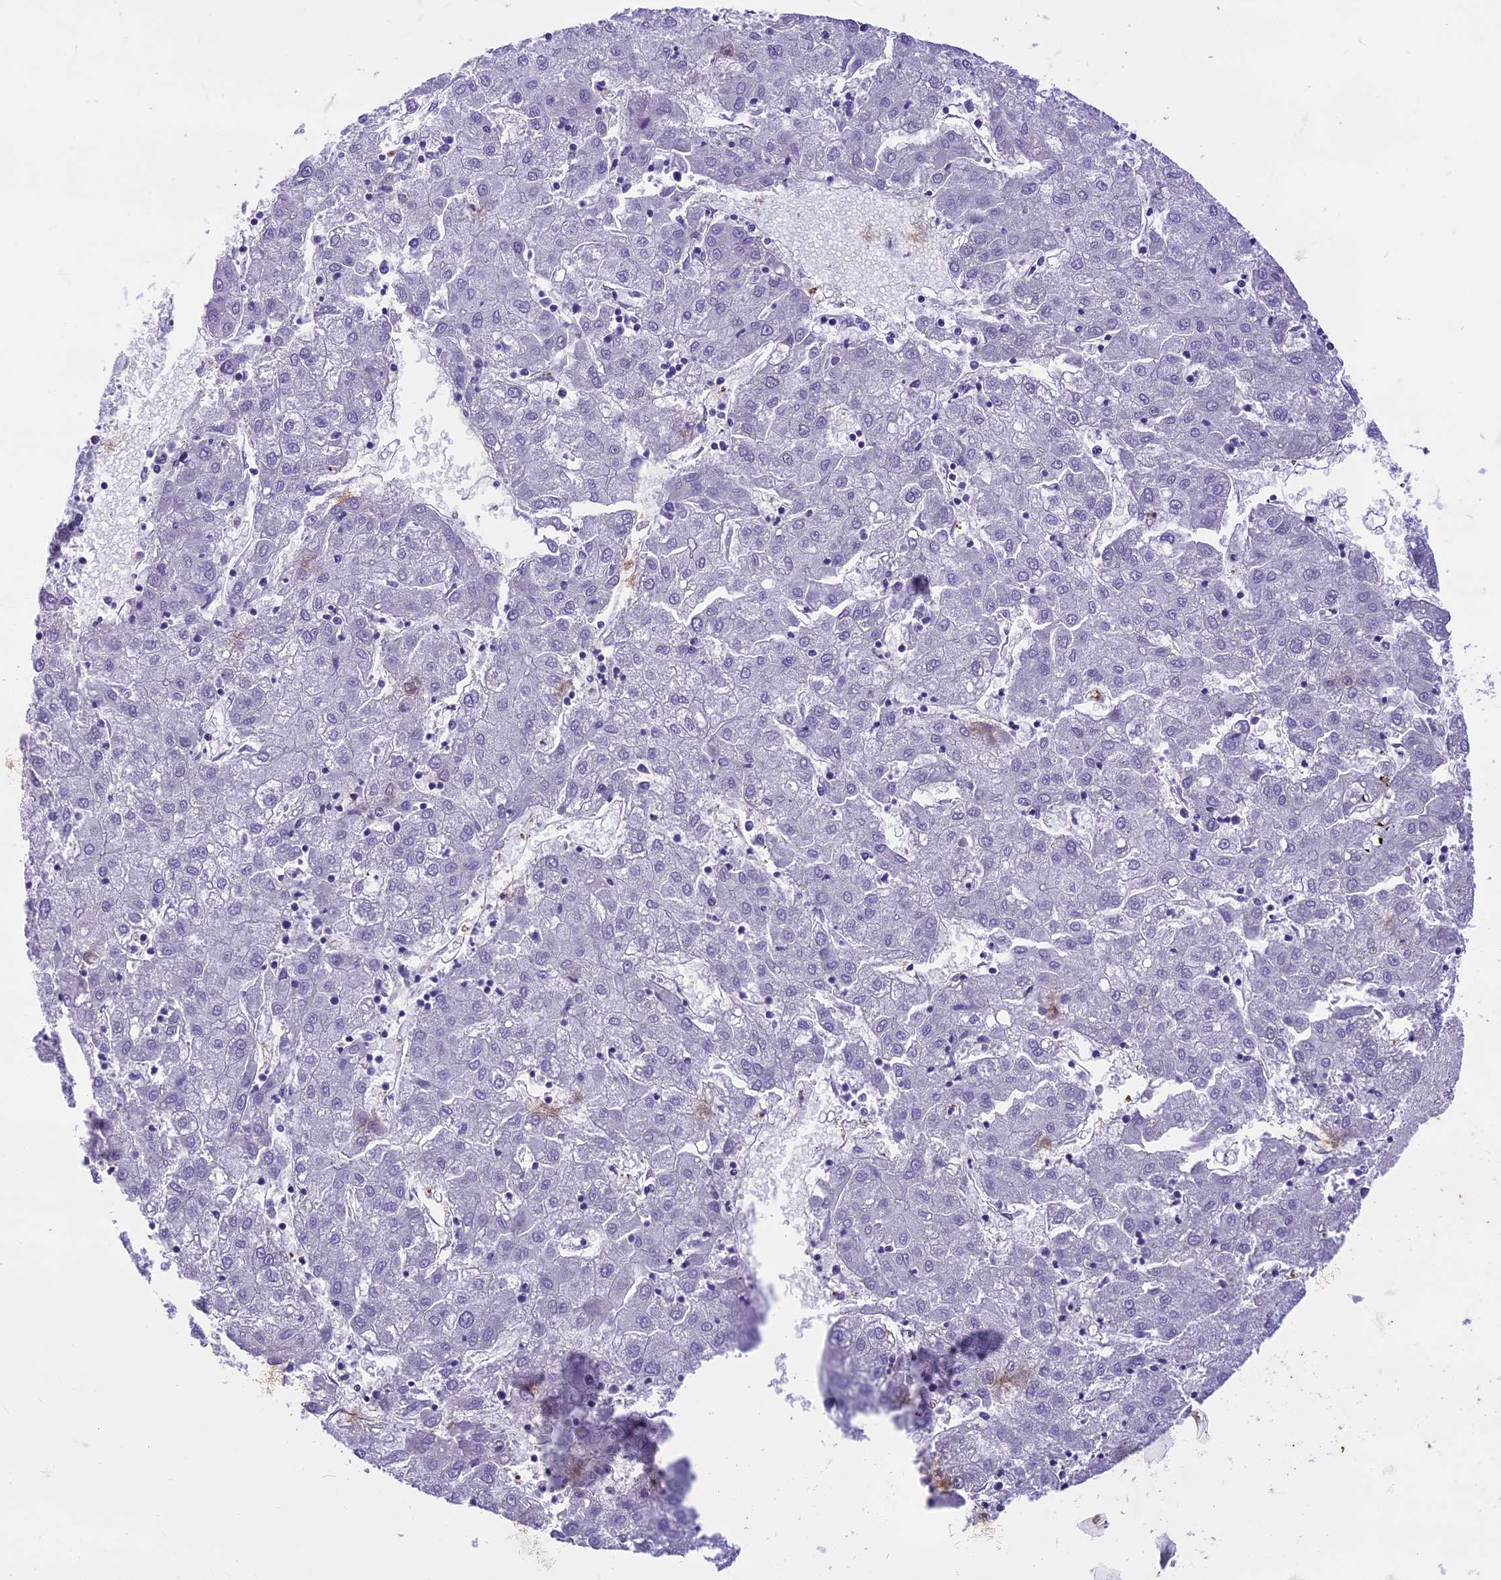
{"staining": {"intensity": "negative", "quantity": "none", "location": "none"}, "tissue": "liver cancer", "cell_type": "Tumor cells", "image_type": "cancer", "snomed": [{"axis": "morphology", "description": "Carcinoma, Hepatocellular, NOS"}, {"axis": "topography", "description": "Liver"}], "caption": "A histopathology image of human liver cancer (hepatocellular carcinoma) is negative for staining in tumor cells. Nuclei are stained in blue.", "gene": "CDAN1", "patient": {"sex": "male", "age": 72}}